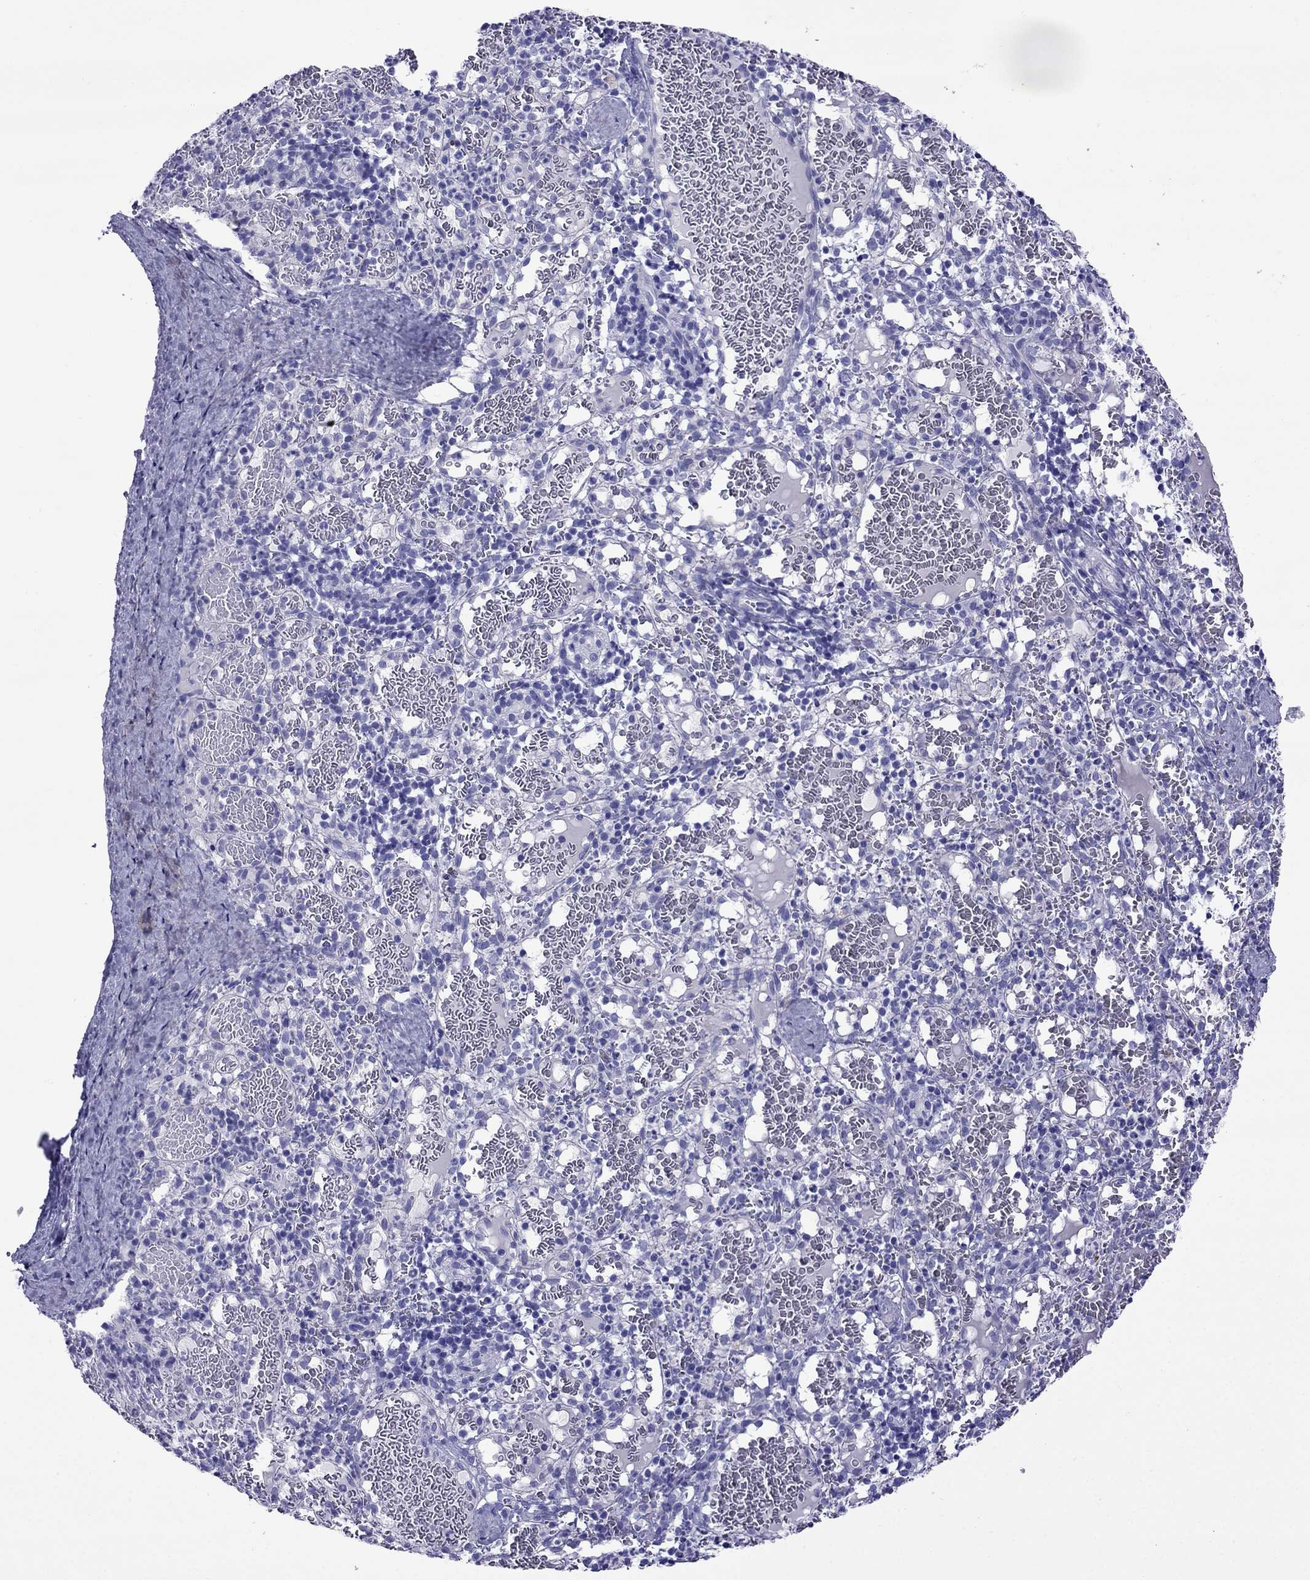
{"staining": {"intensity": "negative", "quantity": "none", "location": "none"}, "tissue": "spleen", "cell_type": "Cells in red pulp", "image_type": "normal", "snomed": [{"axis": "morphology", "description": "Normal tissue, NOS"}, {"axis": "topography", "description": "Spleen"}], "caption": "An image of spleen stained for a protein demonstrates no brown staining in cells in red pulp.", "gene": "CRYBA1", "patient": {"sex": "male", "age": 11}}